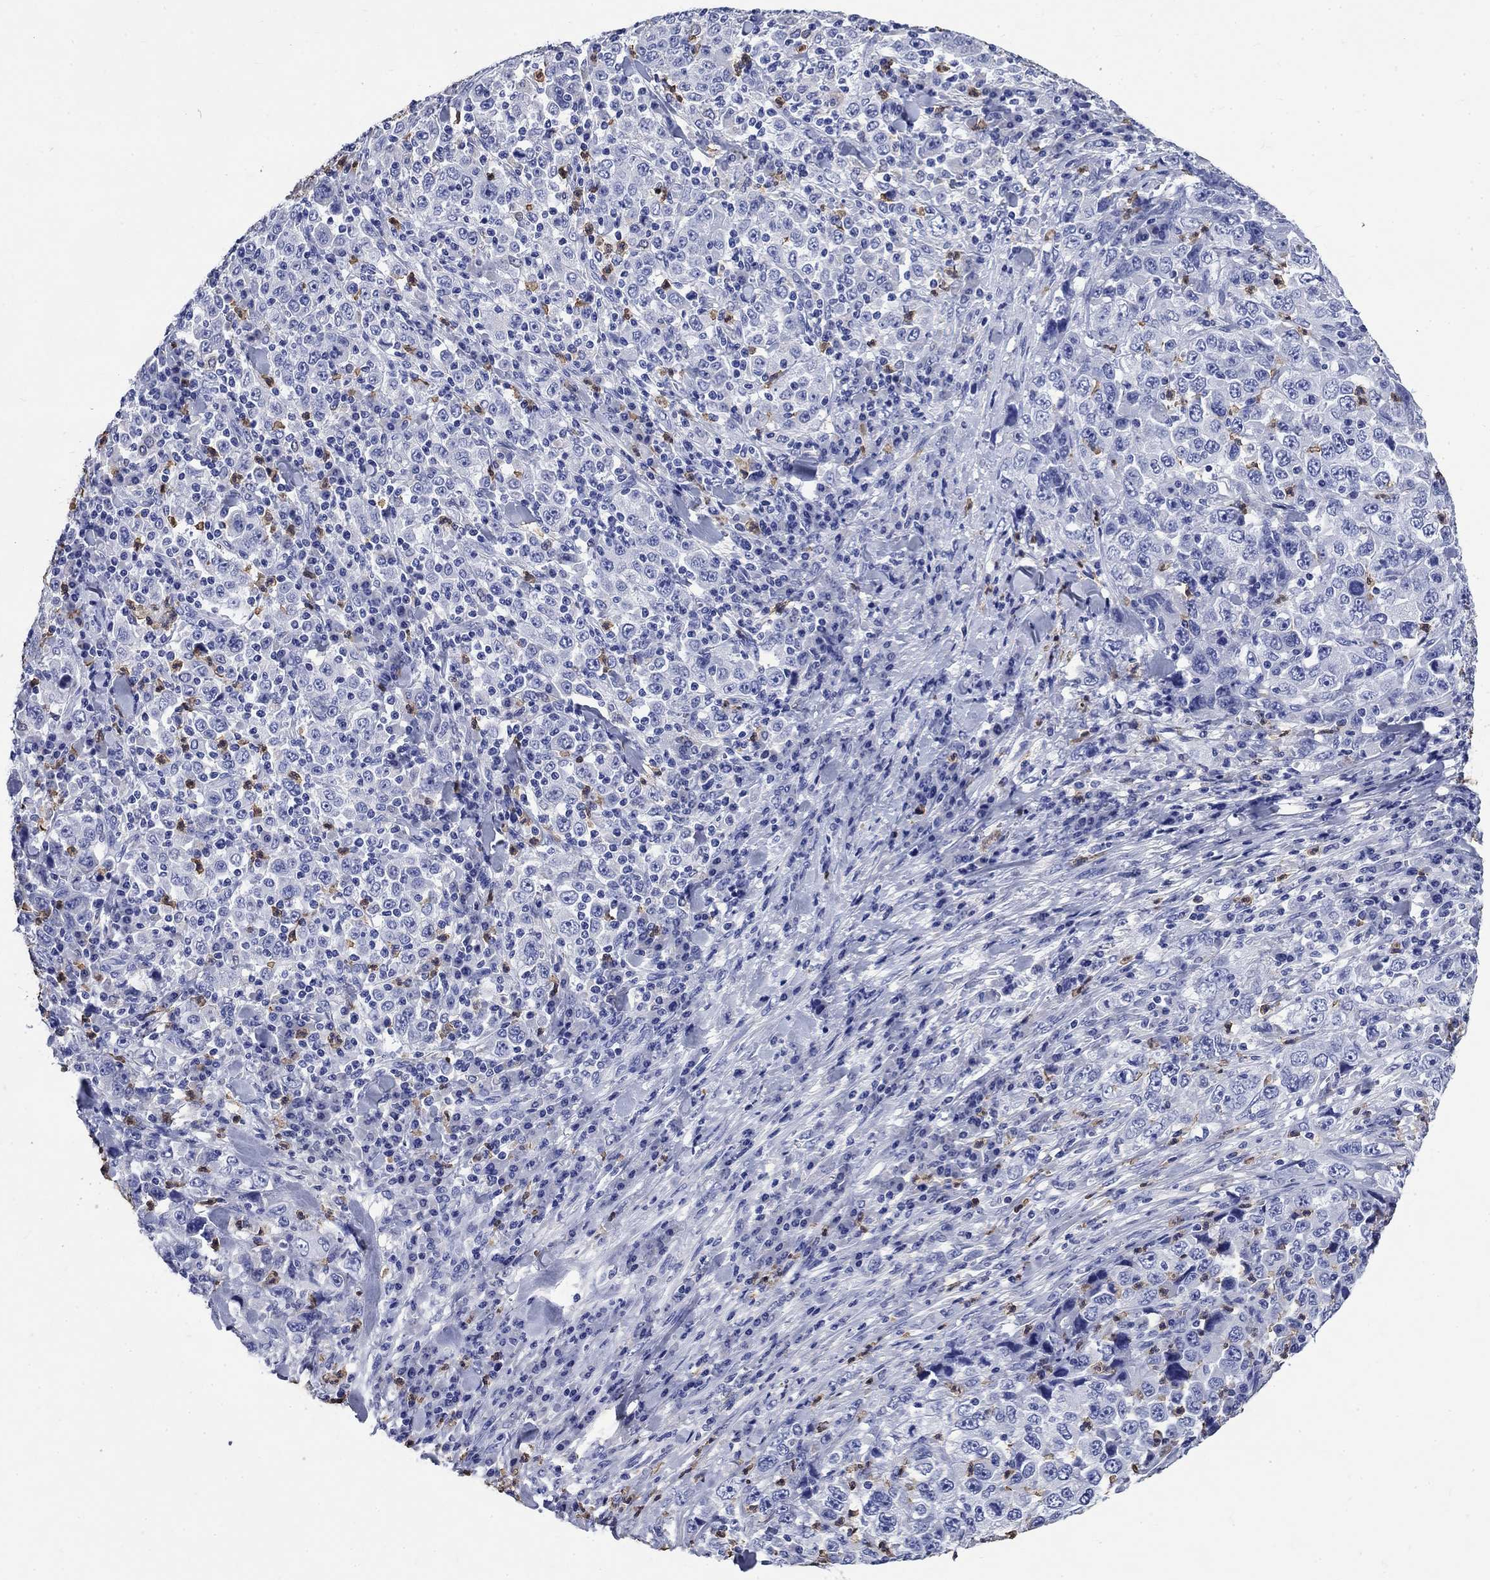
{"staining": {"intensity": "negative", "quantity": "none", "location": "none"}, "tissue": "stomach cancer", "cell_type": "Tumor cells", "image_type": "cancer", "snomed": [{"axis": "morphology", "description": "Normal tissue, NOS"}, {"axis": "morphology", "description": "Adenocarcinoma, NOS"}, {"axis": "topography", "description": "Stomach, upper"}, {"axis": "topography", "description": "Stomach"}], "caption": "Immunohistochemical staining of human stomach cancer exhibits no significant positivity in tumor cells.", "gene": "TFR2", "patient": {"sex": "male", "age": 59}}